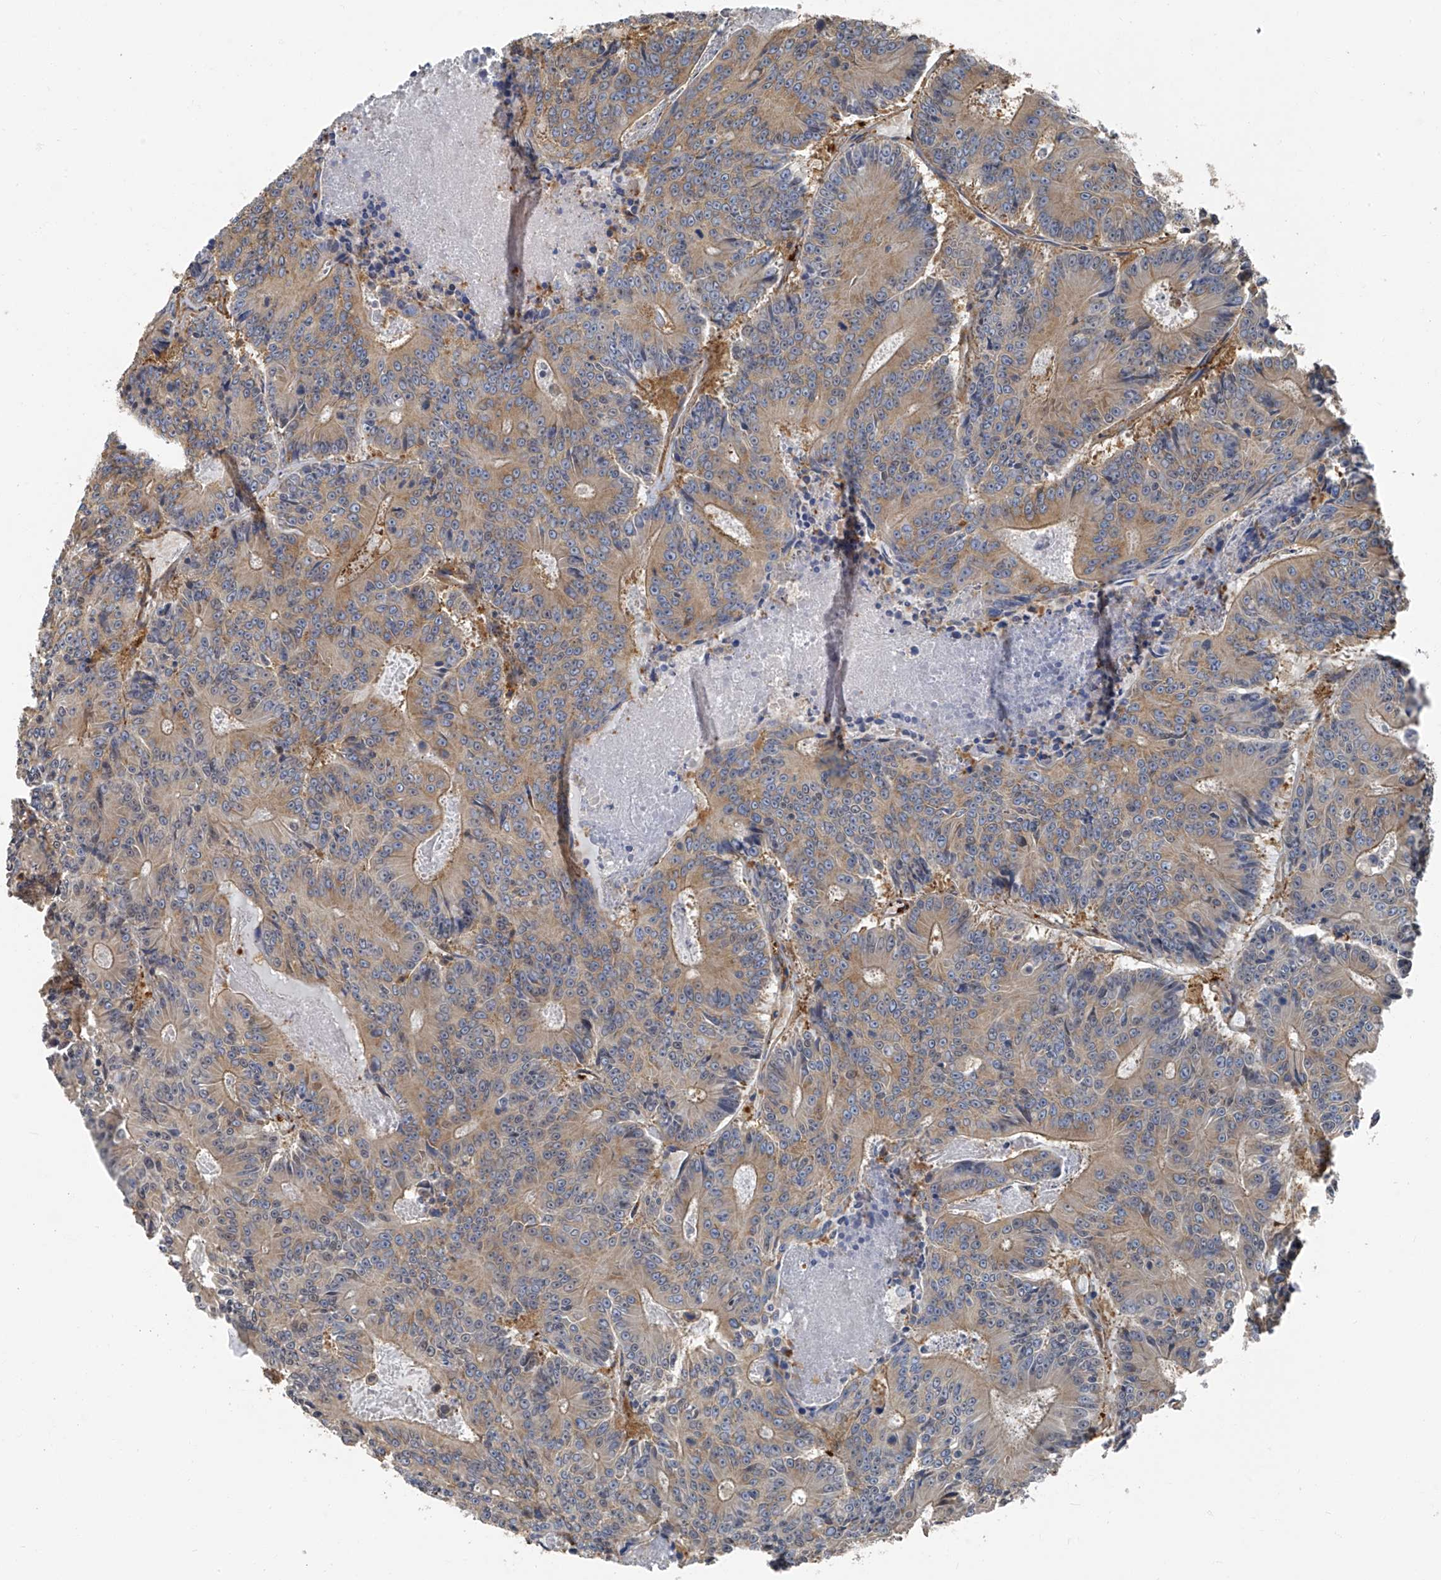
{"staining": {"intensity": "moderate", "quantity": ">75%", "location": "cytoplasmic/membranous"}, "tissue": "colorectal cancer", "cell_type": "Tumor cells", "image_type": "cancer", "snomed": [{"axis": "morphology", "description": "Adenocarcinoma, NOS"}, {"axis": "topography", "description": "Colon"}], "caption": "Immunohistochemical staining of adenocarcinoma (colorectal) exhibits medium levels of moderate cytoplasmic/membranous protein staining in approximately >75% of tumor cells.", "gene": "SEPTIN7", "patient": {"sex": "male", "age": 83}}